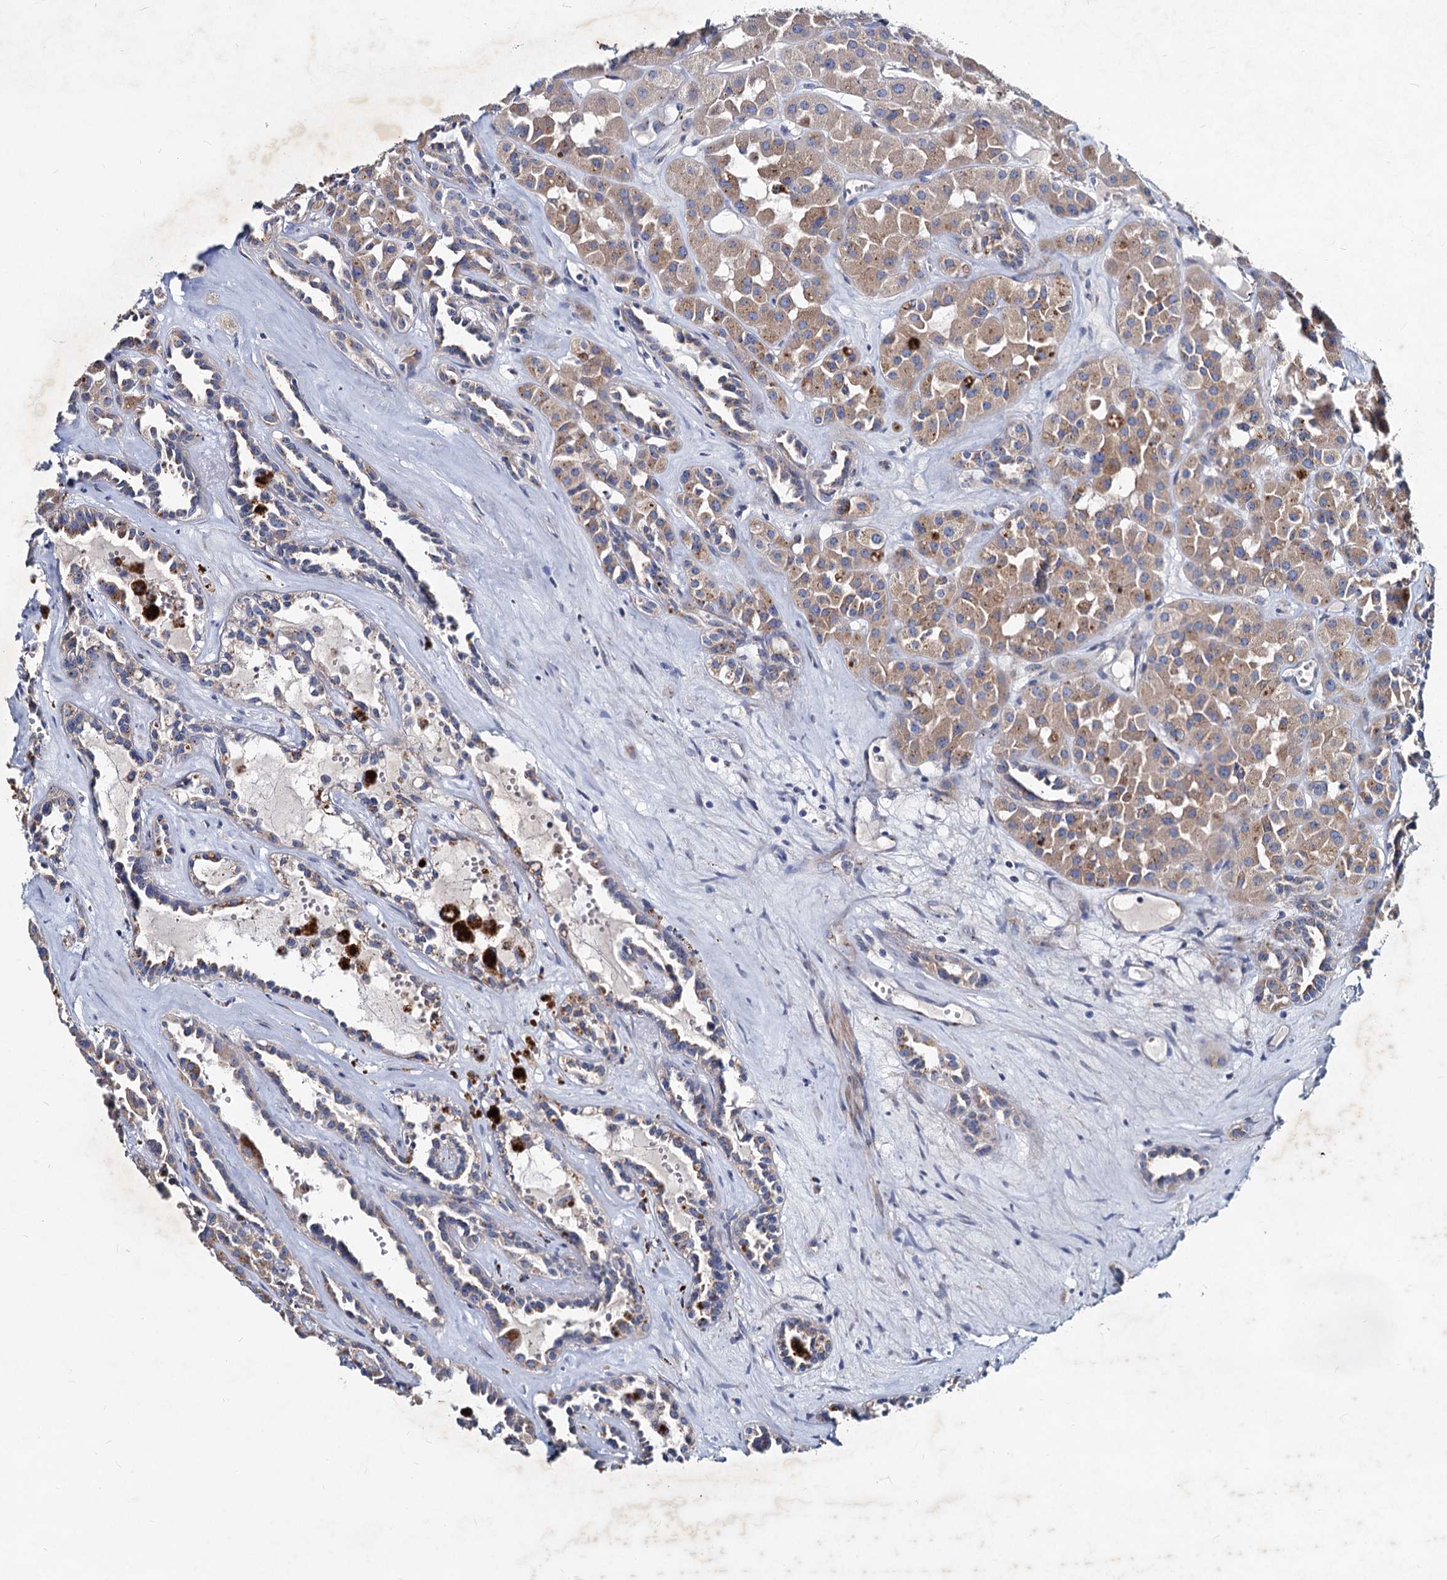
{"staining": {"intensity": "weak", "quantity": ">75%", "location": "cytoplasmic/membranous"}, "tissue": "renal cancer", "cell_type": "Tumor cells", "image_type": "cancer", "snomed": [{"axis": "morphology", "description": "Carcinoma, NOS"}, {"axis": "topography", "description": "Kidney"}], "caption": "Protein staining demonstrates weak cytoplasmic/membranous expression in about >75% of tumor cells in carcinoma (renal).", "gene": "AGBL4", "patient": {"sex": "female", "age": 75}}